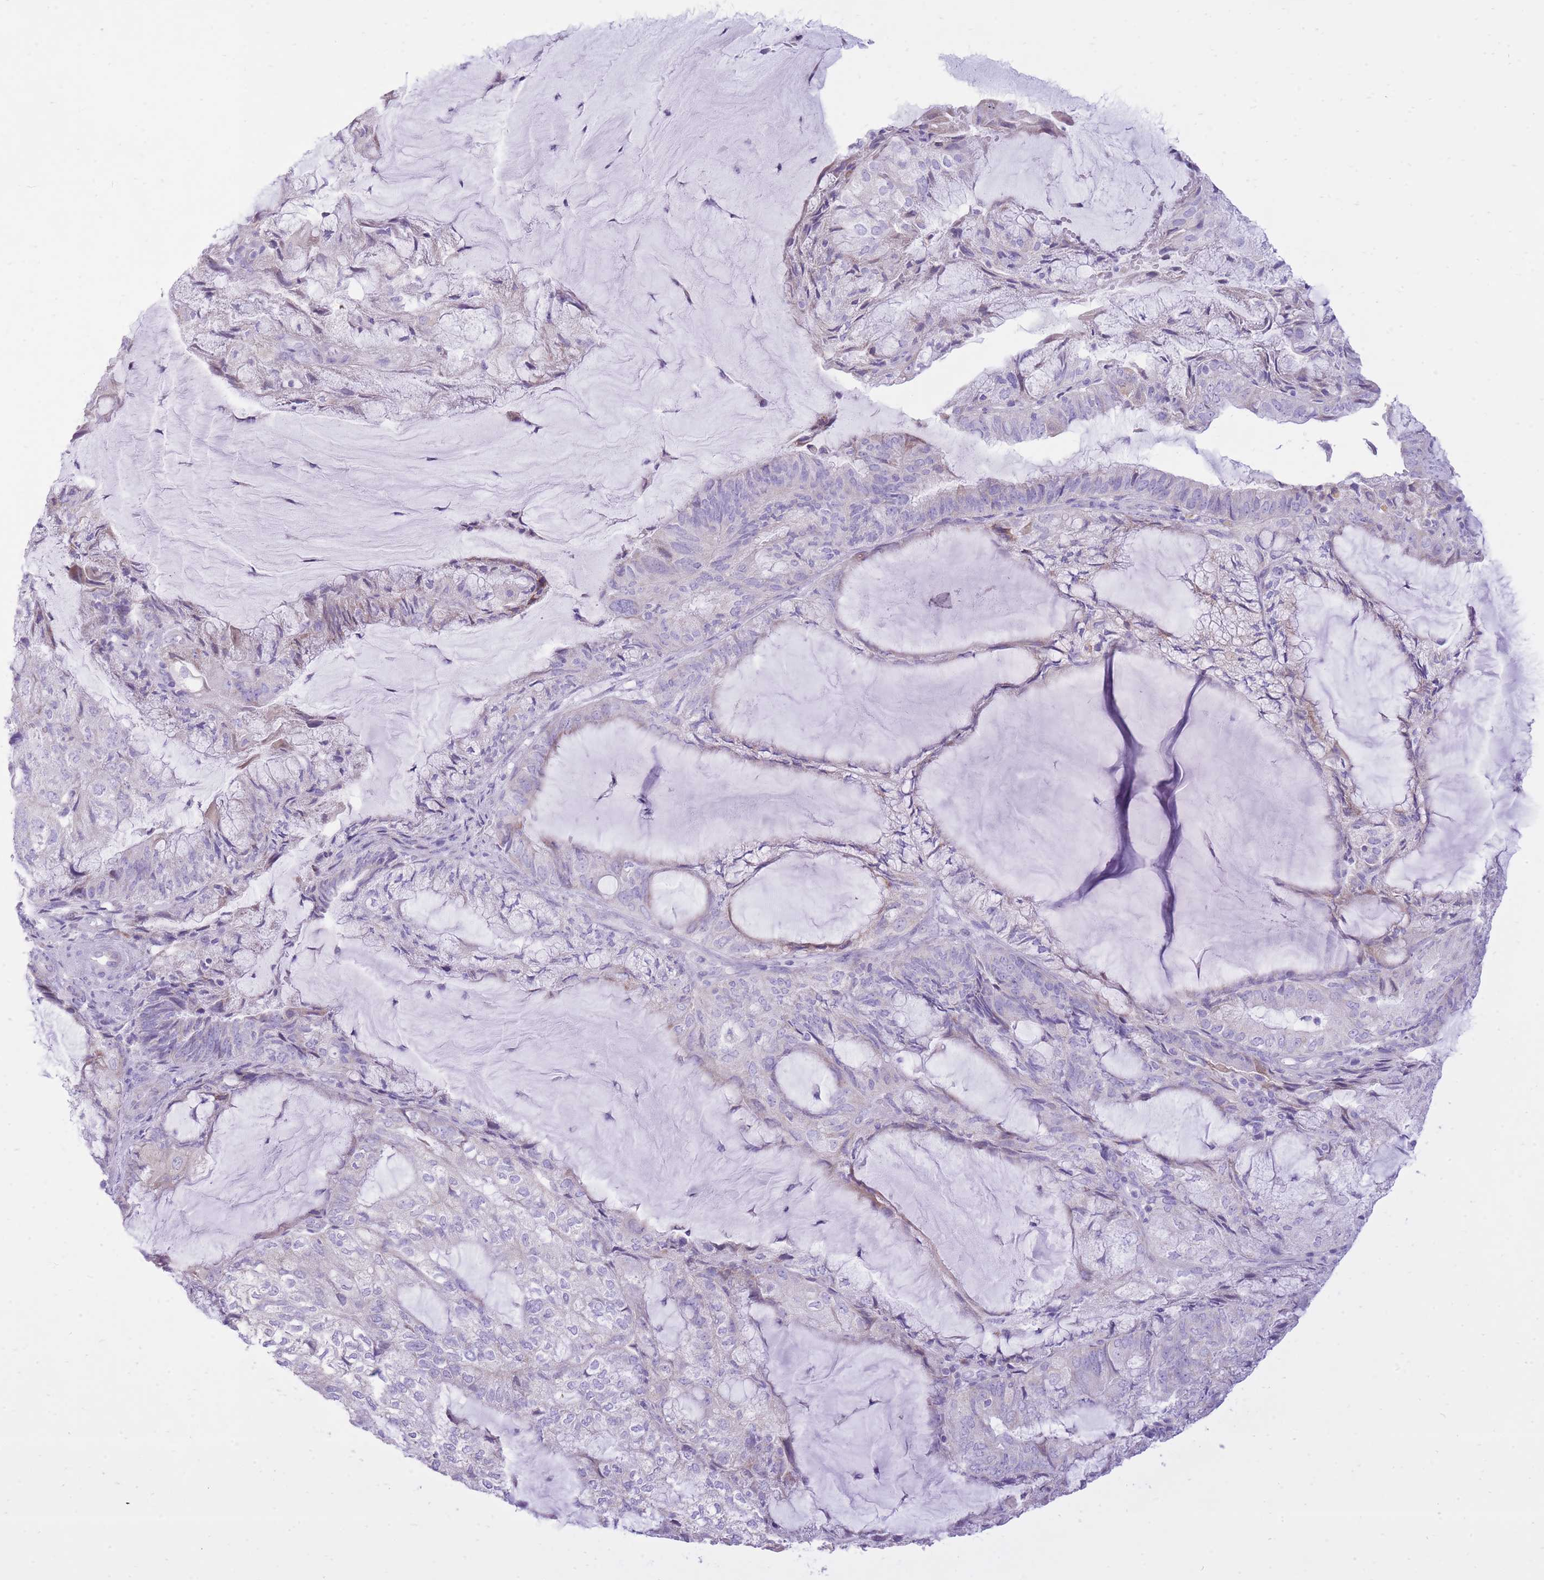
{"staining": {"intensity": "negative", "quantity": "none", "location": "none"}, "tissue": "endometrial cancer", "cell_type": "Tumor cells", "image_type": "cancer", "snomed": [{"axis": "morphology", "description": "Adenocarcinoma, NOS"}, {"axis": "topography", "description": "Endometrium"}], "caption": "A high-resolution image shows immunohistochemistry staining of endometrial cancer (adenocarcinoma), which displays no significant expression in tumor cells.", "gene": "SLC4A4", "patient": {"sex": "female", "age": 81}}